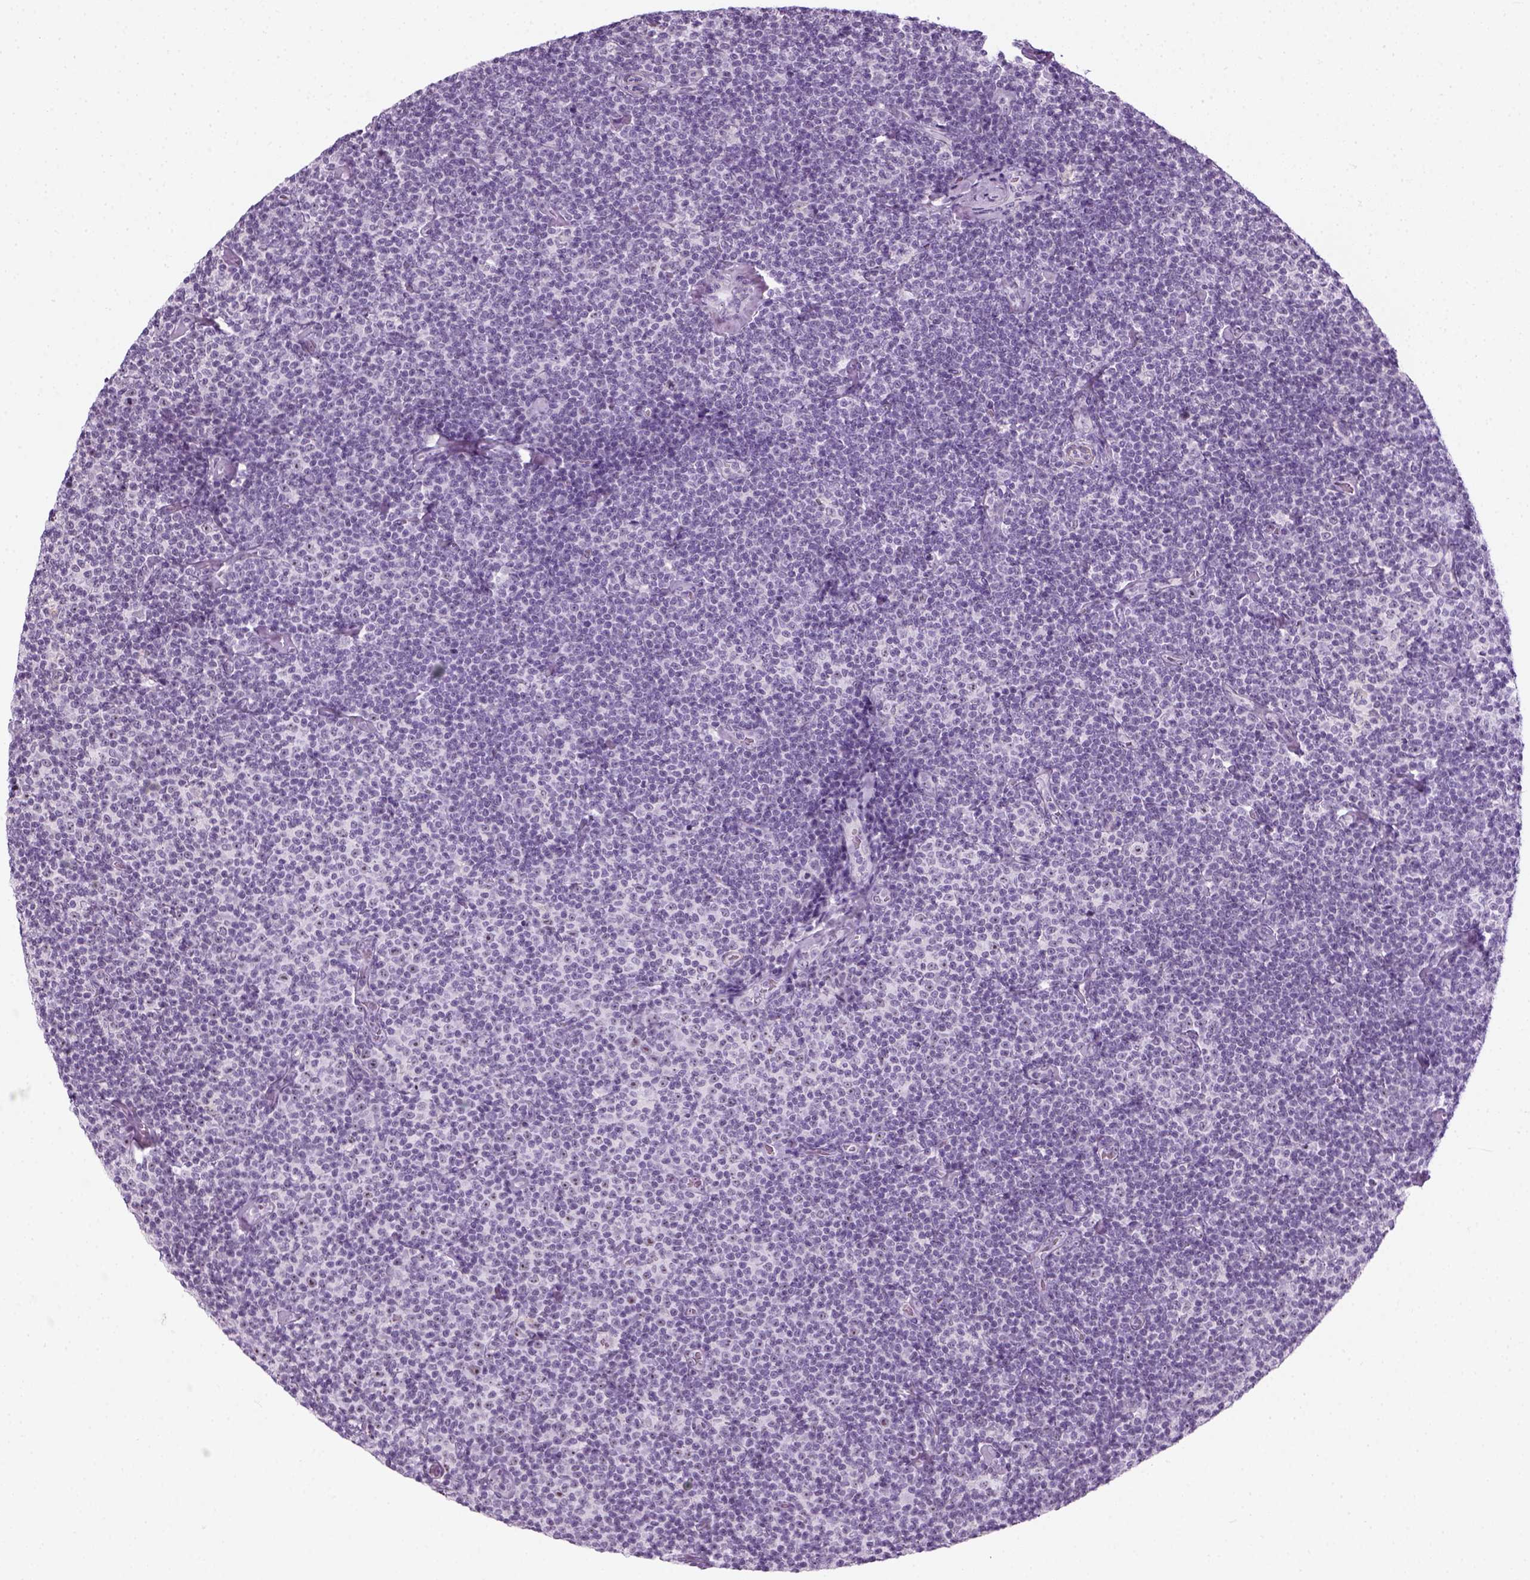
{"staining": {"intensity": "negative", "quantity": "none", "location": "none"}, "tissue": "lymphoma", "cell_type": "Tumor cells", "image_type": "cancer", "snomed": [{"axis": "morphology", "description": "Malignant lymphoma, non-Hodgkin's type, Low grade"}, {"axis": "topography", "description": "Lymph node"}], "caption": "A histopathology image of malignant lymphoma, non-Hodgkin's type (low-grade) stained for a protein displays no brown staining in tumor cells.", "gene": "ZNF865", "patient": {"sex": "male", "age": 81}}